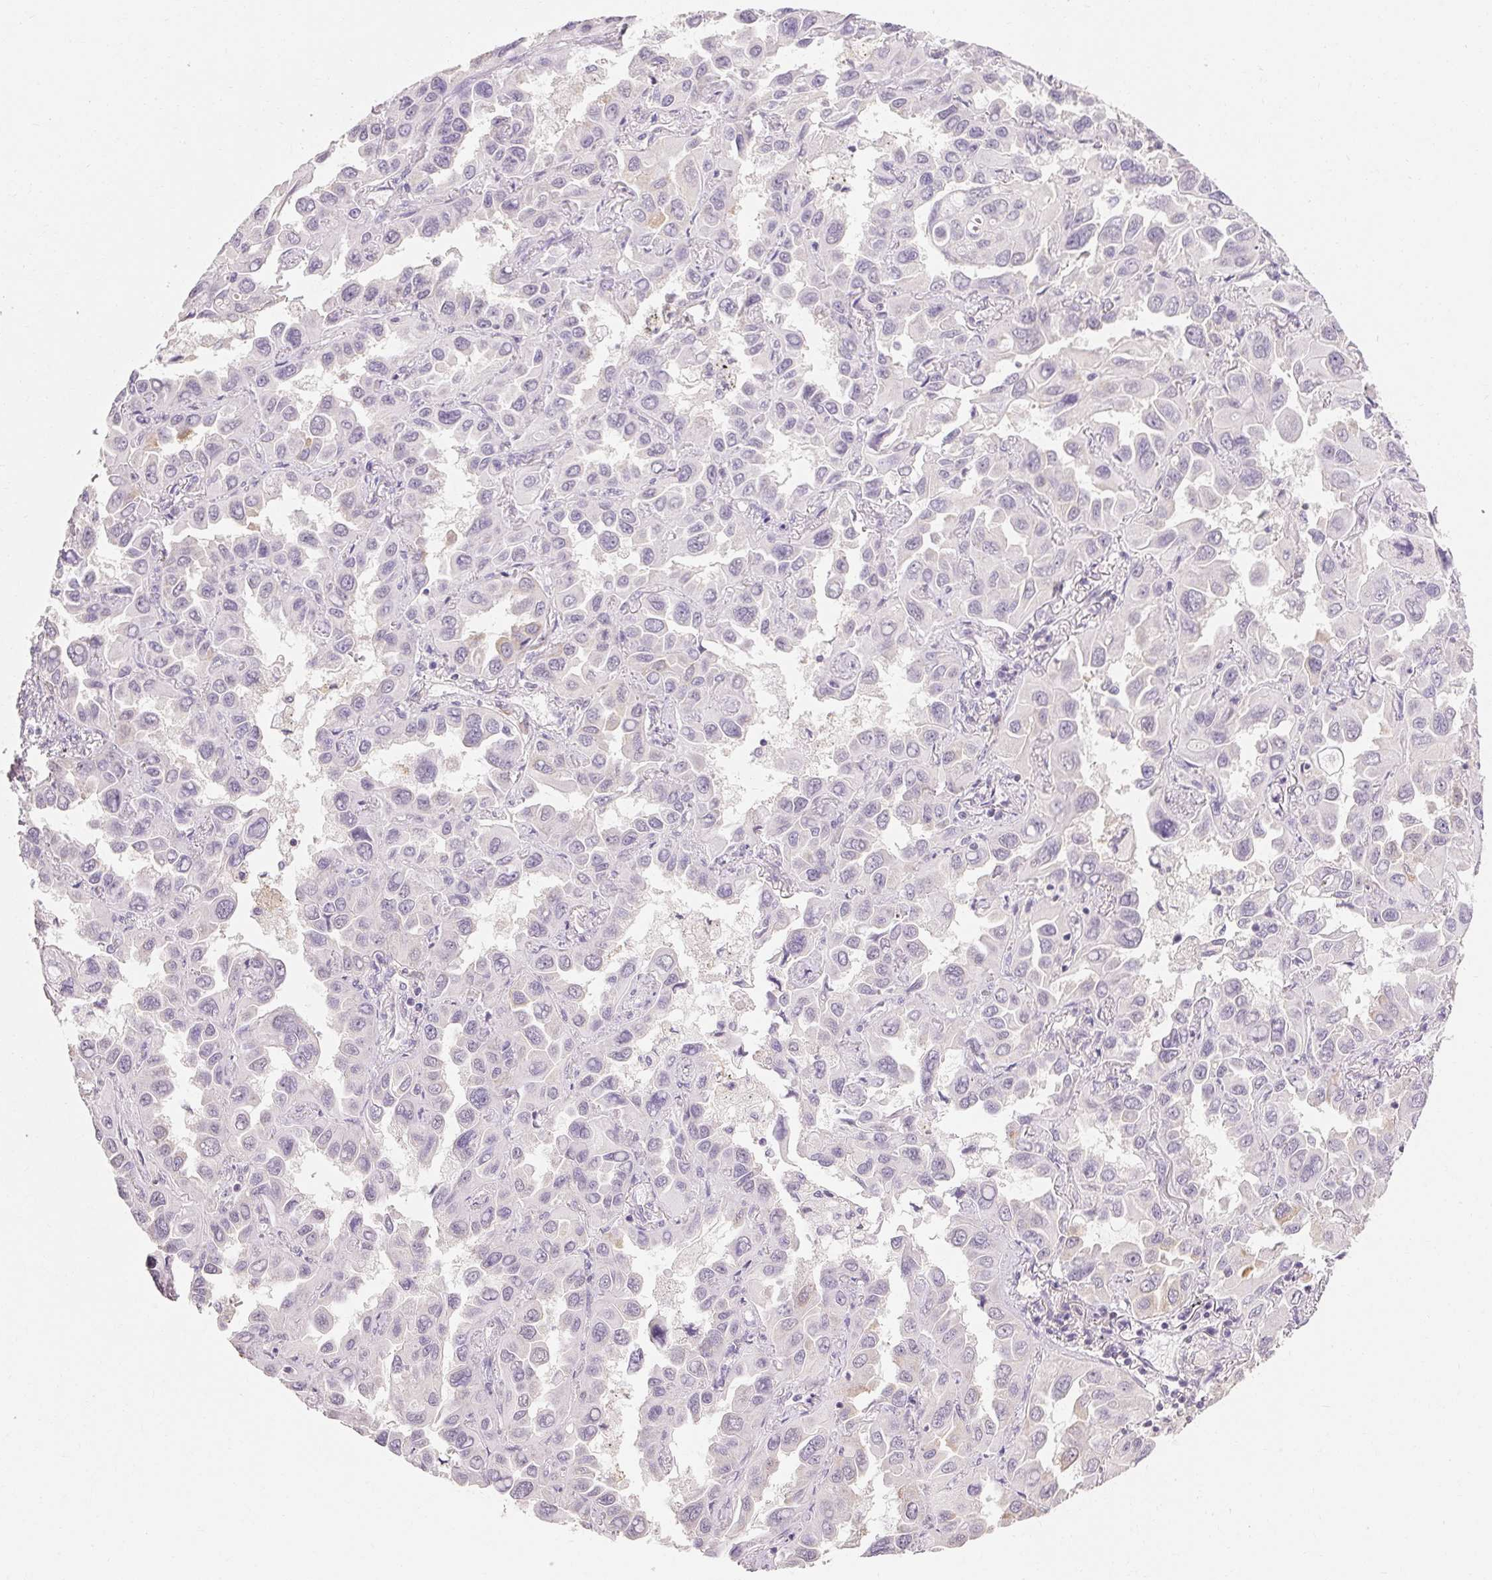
{"staining": {"intensity": "negative", "quantity": "none", "location": "none"}, "tissue": "lung cancer", "cell_type": "Tumor cells", "image_type": "cancer", "snomed": [{"axis": "morphology", "description": "Adenocarcinoma, NOS"}, {"axis": "topography", "description": "Lung"}], "caption": "There is no significant positivity in tumor cells of lung adenocarcinoma. Nuclei are stained in blue.", "gene": "MAP7D2", "patient": {"sex": "male", "age": 64}}